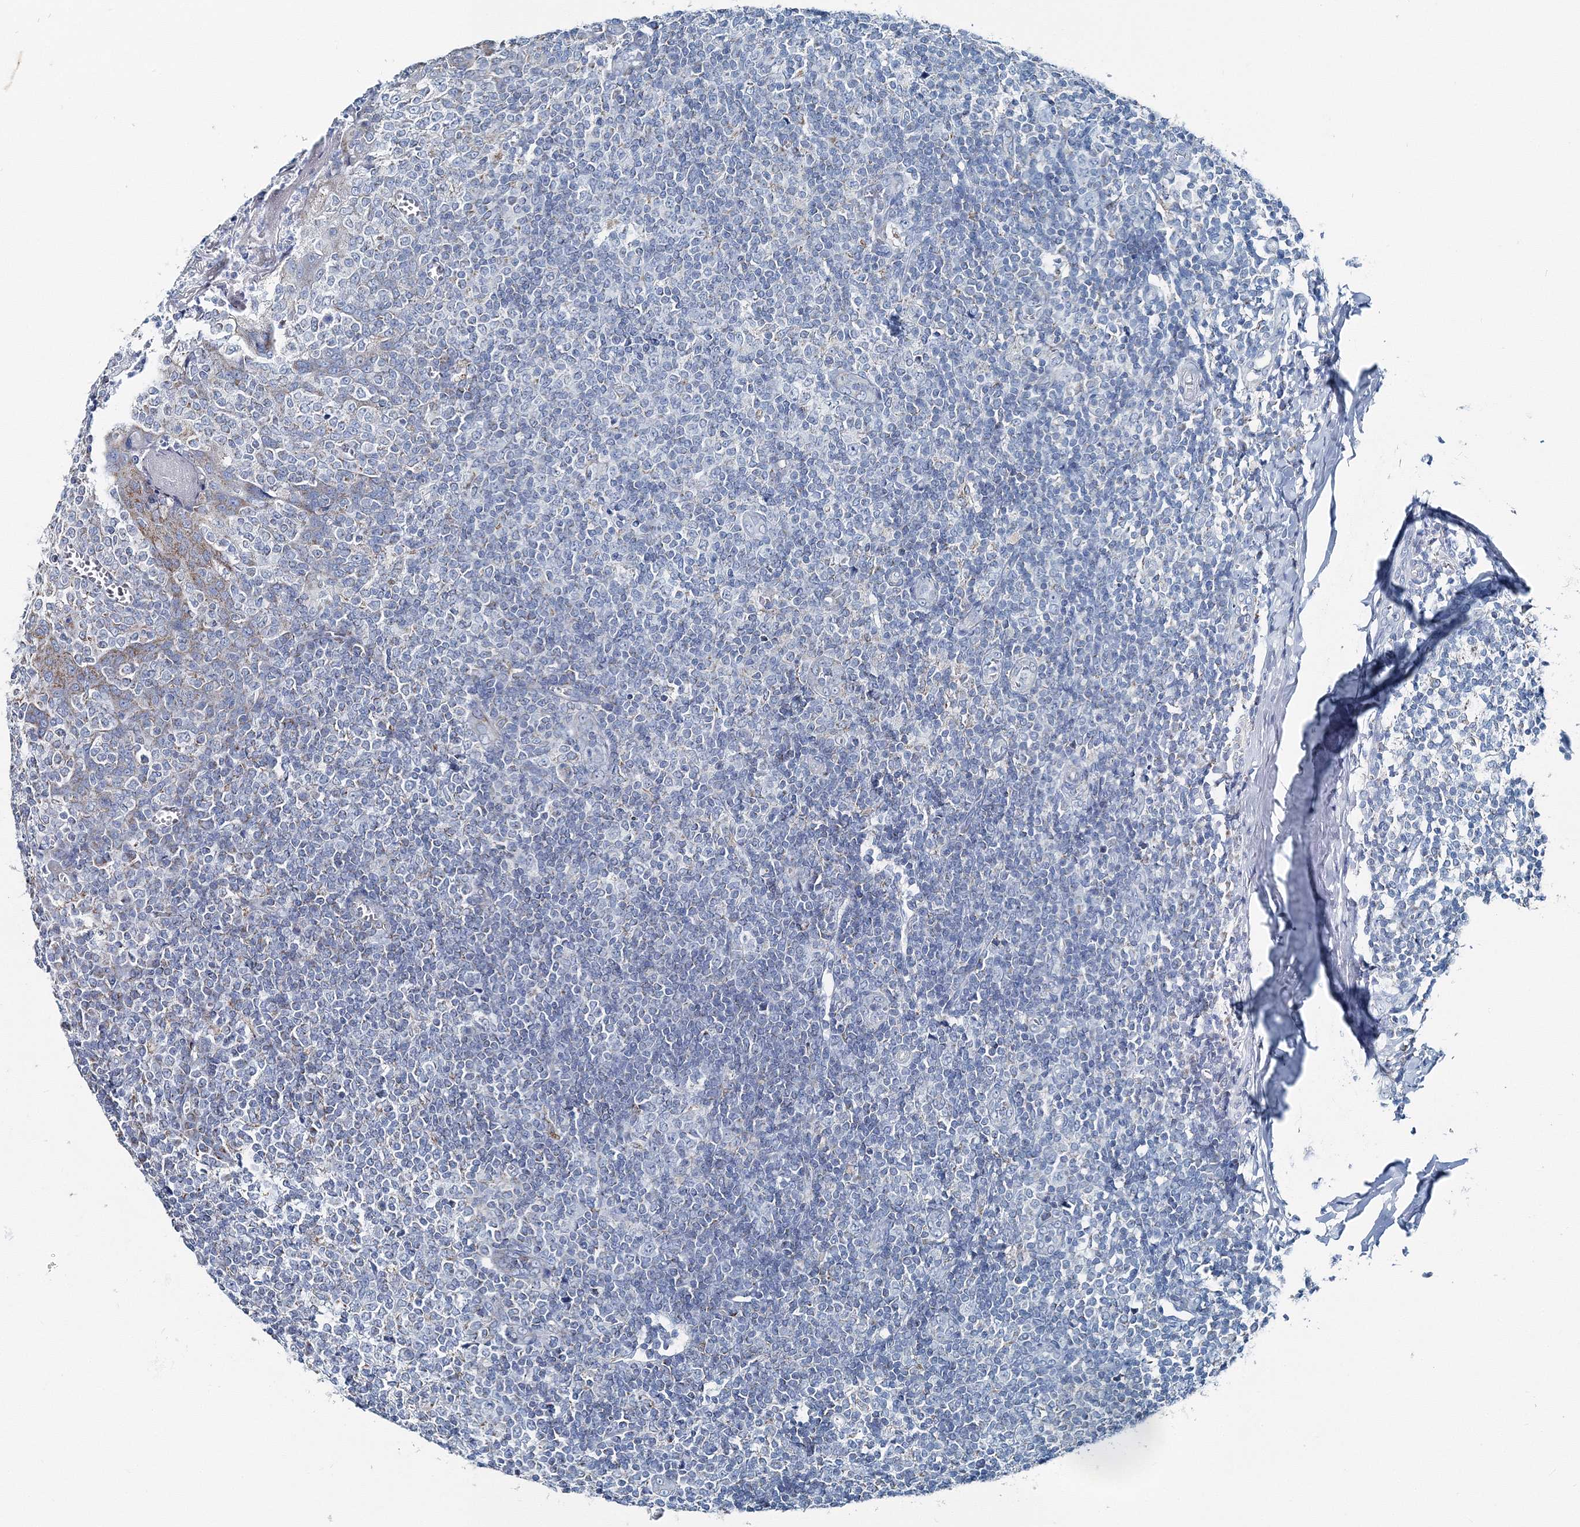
{"staining": {"intensity": "negative", "quantity": "none", "location": "none"}, "tissue": "tonsil", "cell_type": "Germinal center cells", "image_type": "normal", "snomed": [{"axis": "morphology", "description": "Normal tissue, NOS"}, {"axis": "topography", "description": "Tonsil"}], "caption": "This is an immunohistochemistry (IHC) photomicrograph of normal tonsil. There is no expression in germinal center cells.", "gene": "GABARAPL2", "patient": {"sex": "female", "age": 19}}